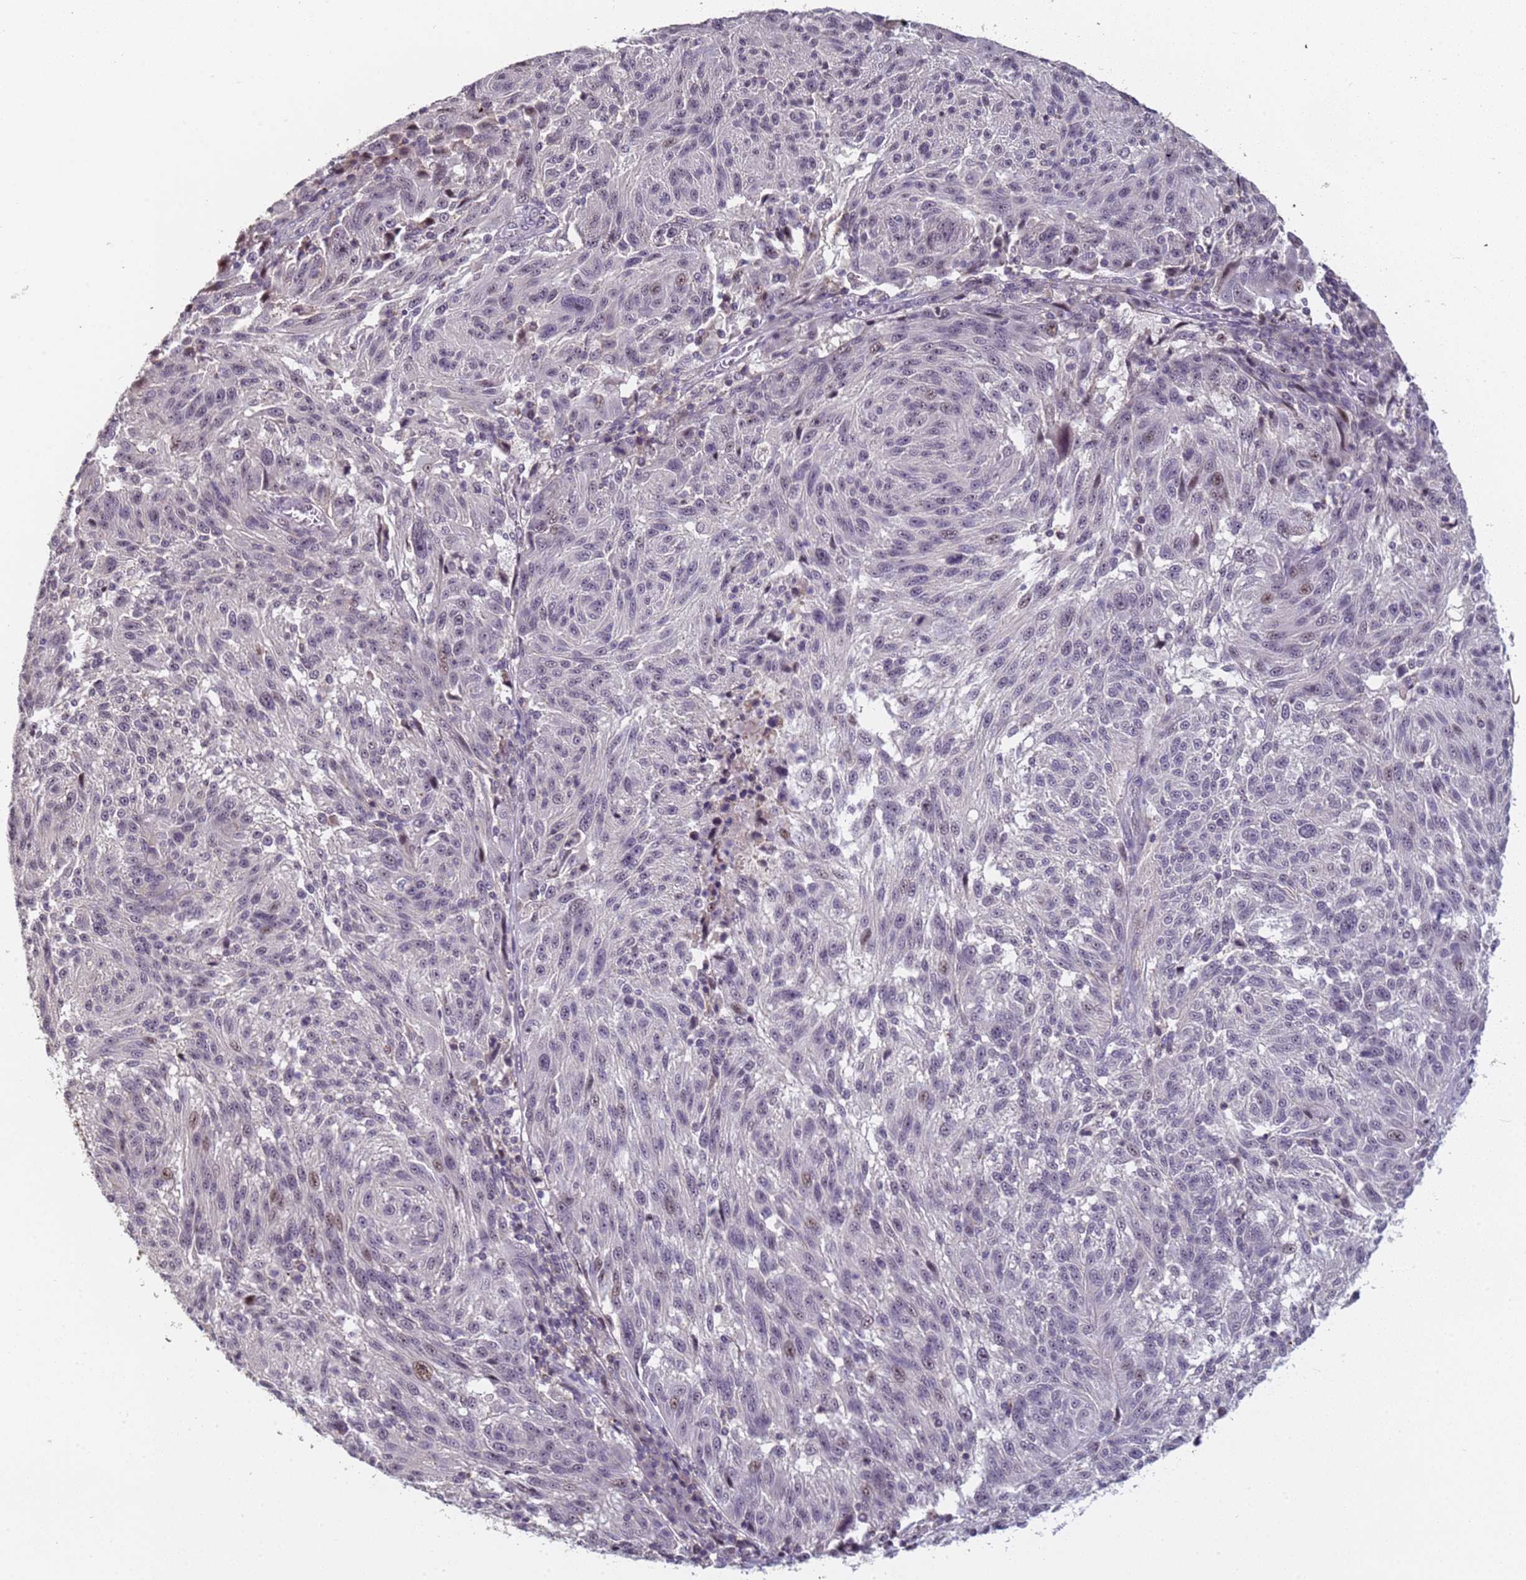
{"staining": {"intensity": "weak", "quantity": "<25%", "location": "nuclear"}, "tissue": "melanoma", "cell_type": "Tumor cells", "image_type": "cancer", "snomed": [{"axis": "morphology", "description": "Malignant melanoma, NOS"}, {"axis": "topography", "description": "Skin"}], "caption": "There is no significant expression in tumor cells of melanoma.", "gene": "VWA3A", "patient": {"sex": "male", "age": 53}}